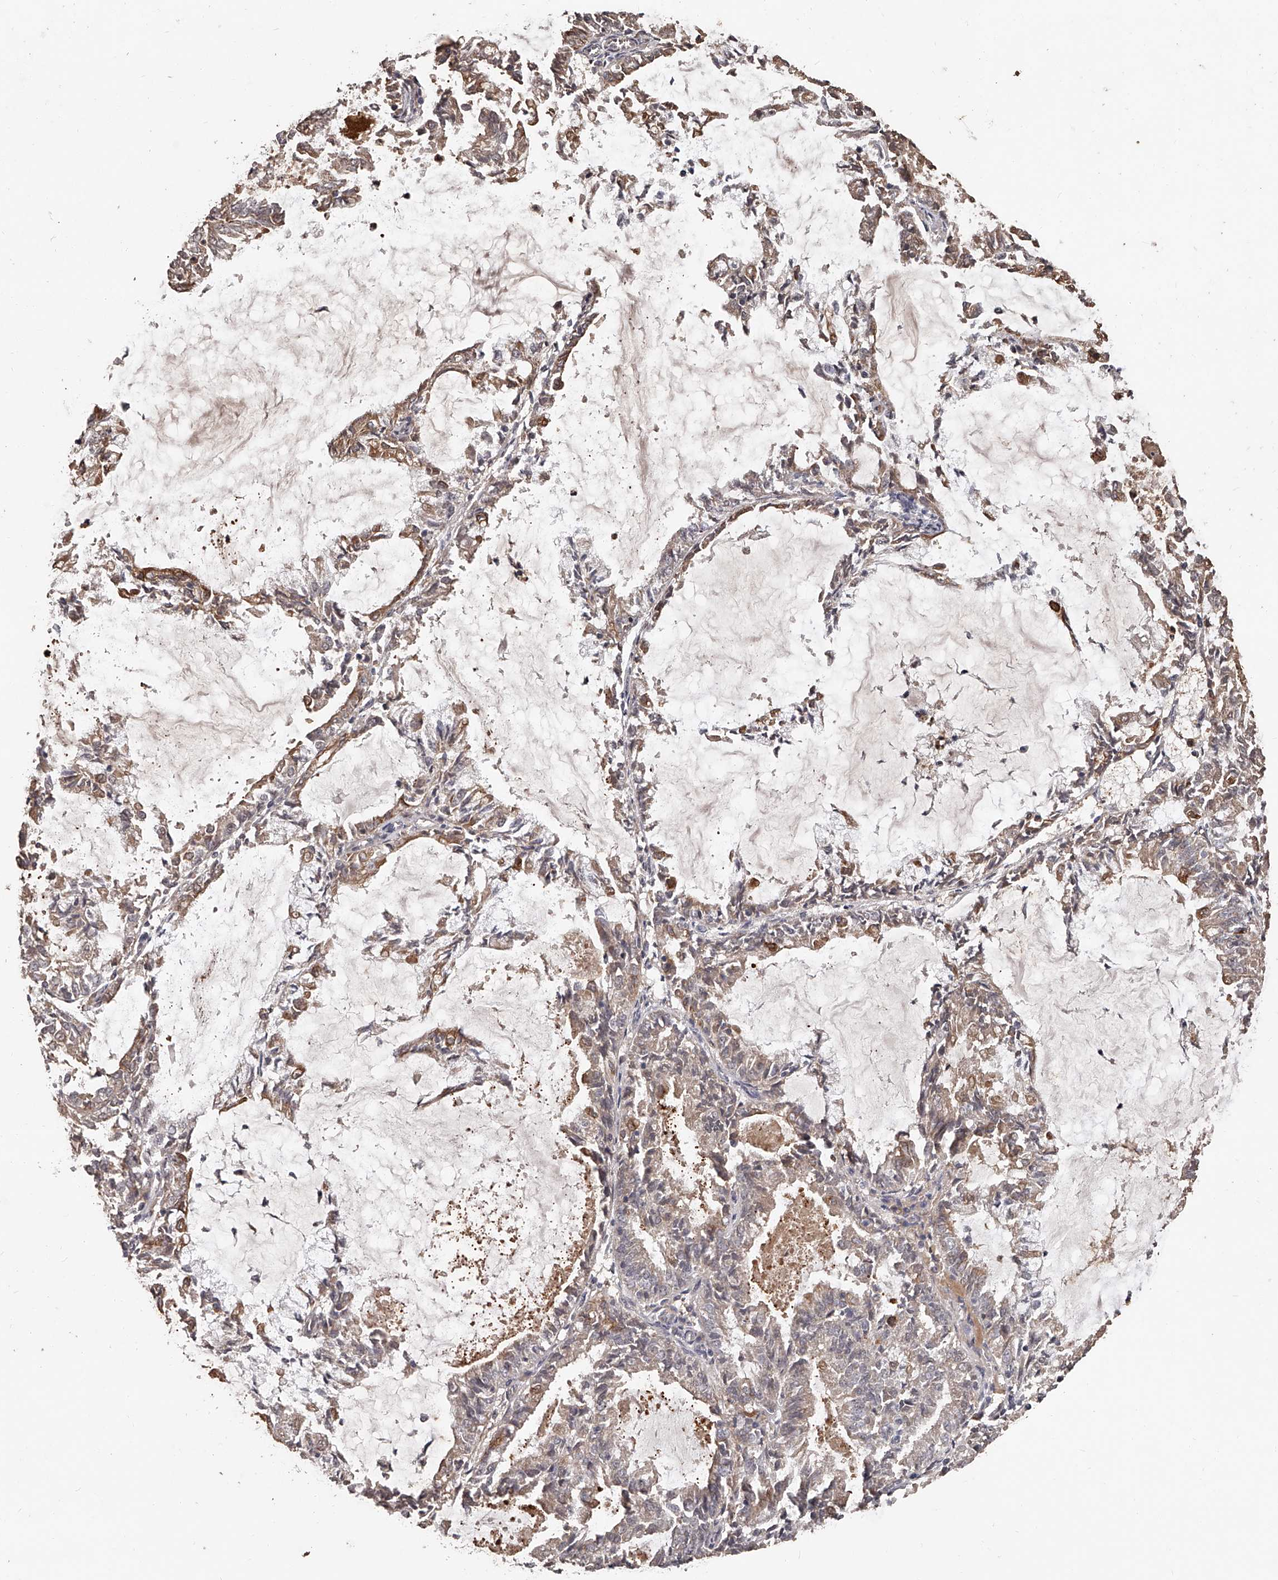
{"staining": {"intensity": "weak", "quantity": "25%-75%", "location": "cytoplasmic/membranous"}, "tissue": "endometrial cancer", "cell_type": "Tumor cells", "image_type": "cancer", "snomed": [{"axis": "morphology", "description": "Adenocarcinoma, NOS"}, {"axis": "topography", "description": "Endometrium"}], "caption": "Adenocarcinoma (endometrial) was stained to show a protein in brown. There is low levels of weak cytoplasmic/membranous positivity in approximately 25%-75% of tumor cells.", "gene": "URGCP", "patient": {"sex": "female", "age": 57}}